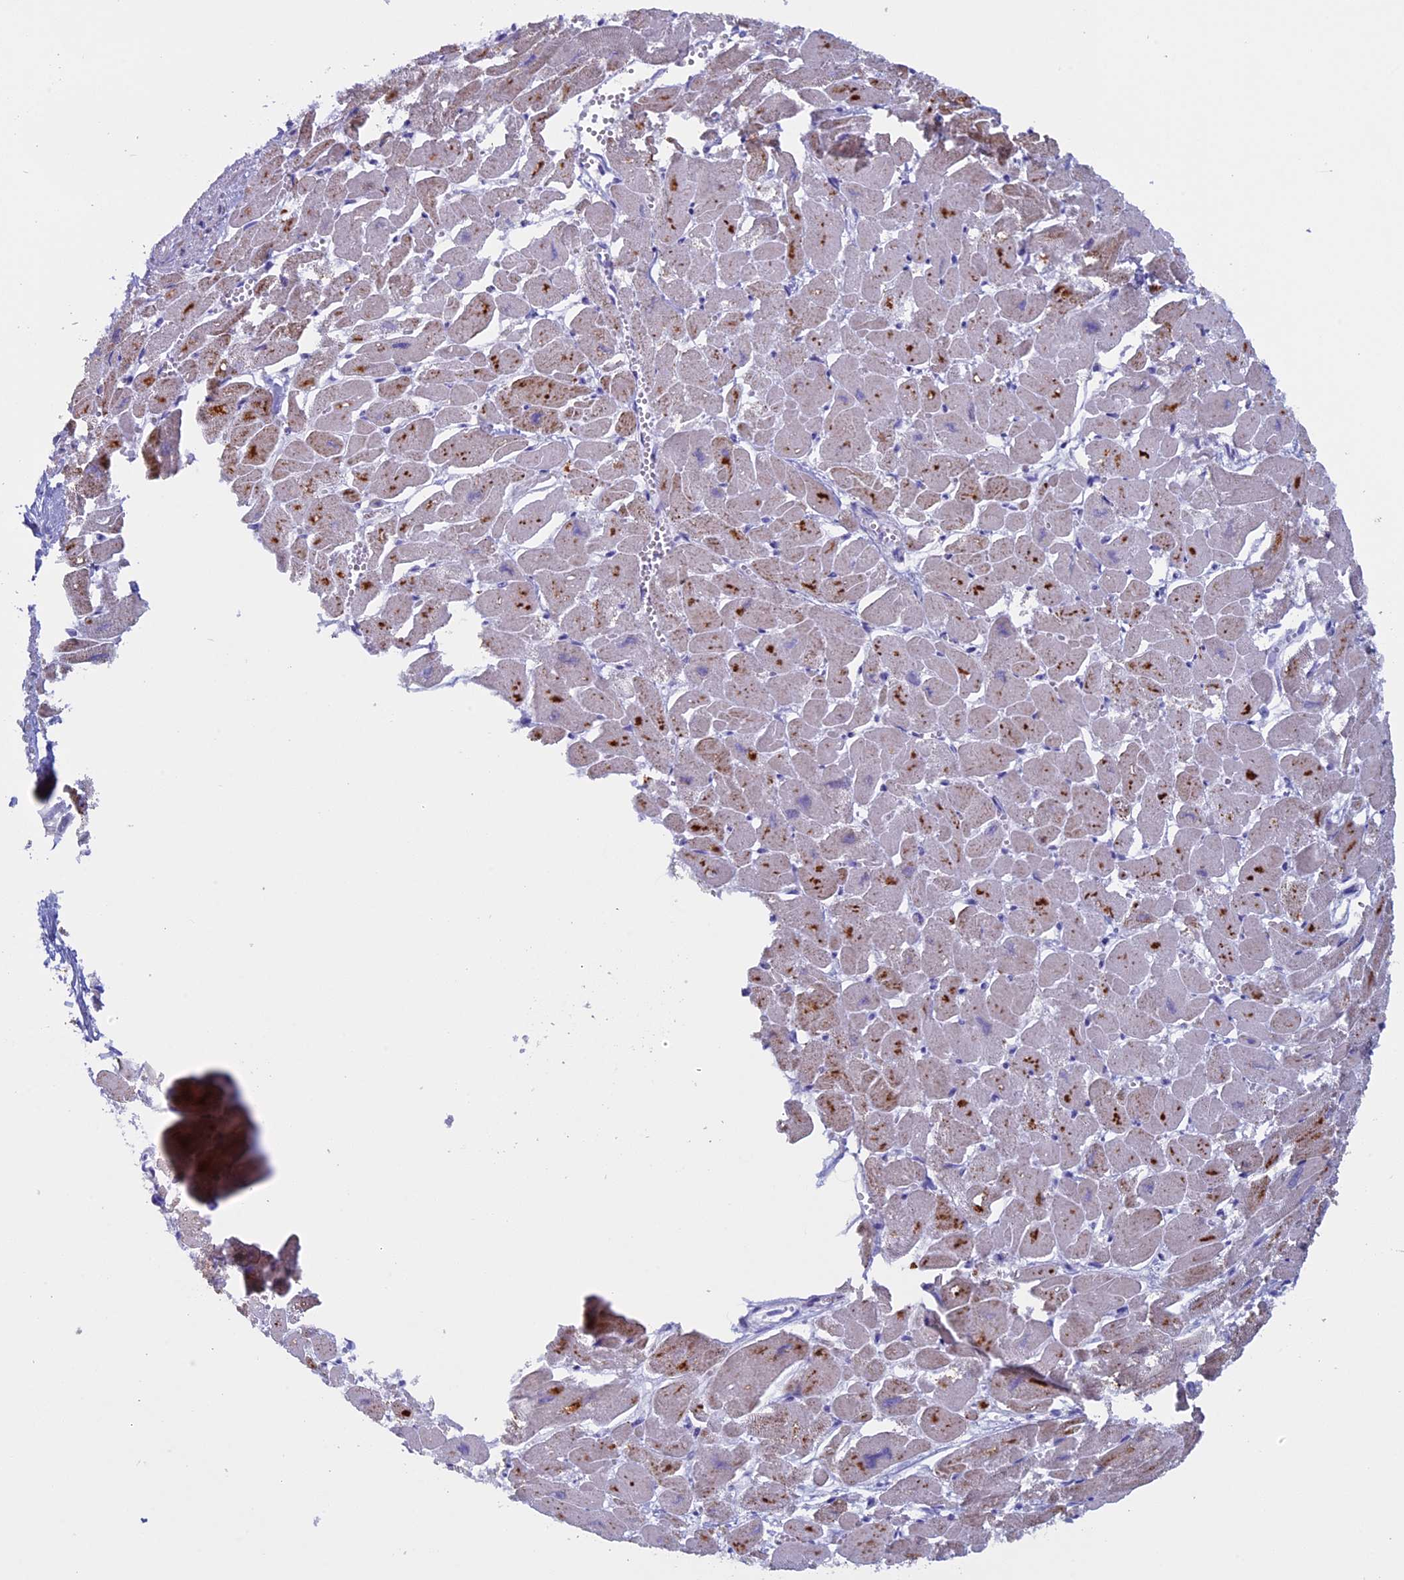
{"staining": {"intensity": "moderate", "quantity": "<25%", "location": "cytoplasmic/membranous"}, "tissue": "heart muscle", "cell_type": "Cardiomyocytes", "image_type": "normal", "snomed": [{"axis": "morphology", "description": "Normal tissue, NOS"}, {"axis": "topography", "description": "Heart"}], "caption": "A histopathology image showing moderate cytoplasmic/membranous positivity in about <25% of cardiomyocytes in benign heart muscle, as visualized by brown immunohistochemical staining.", "gene": "ZNF563", "patient": {"sex": "male", "age": 54}}